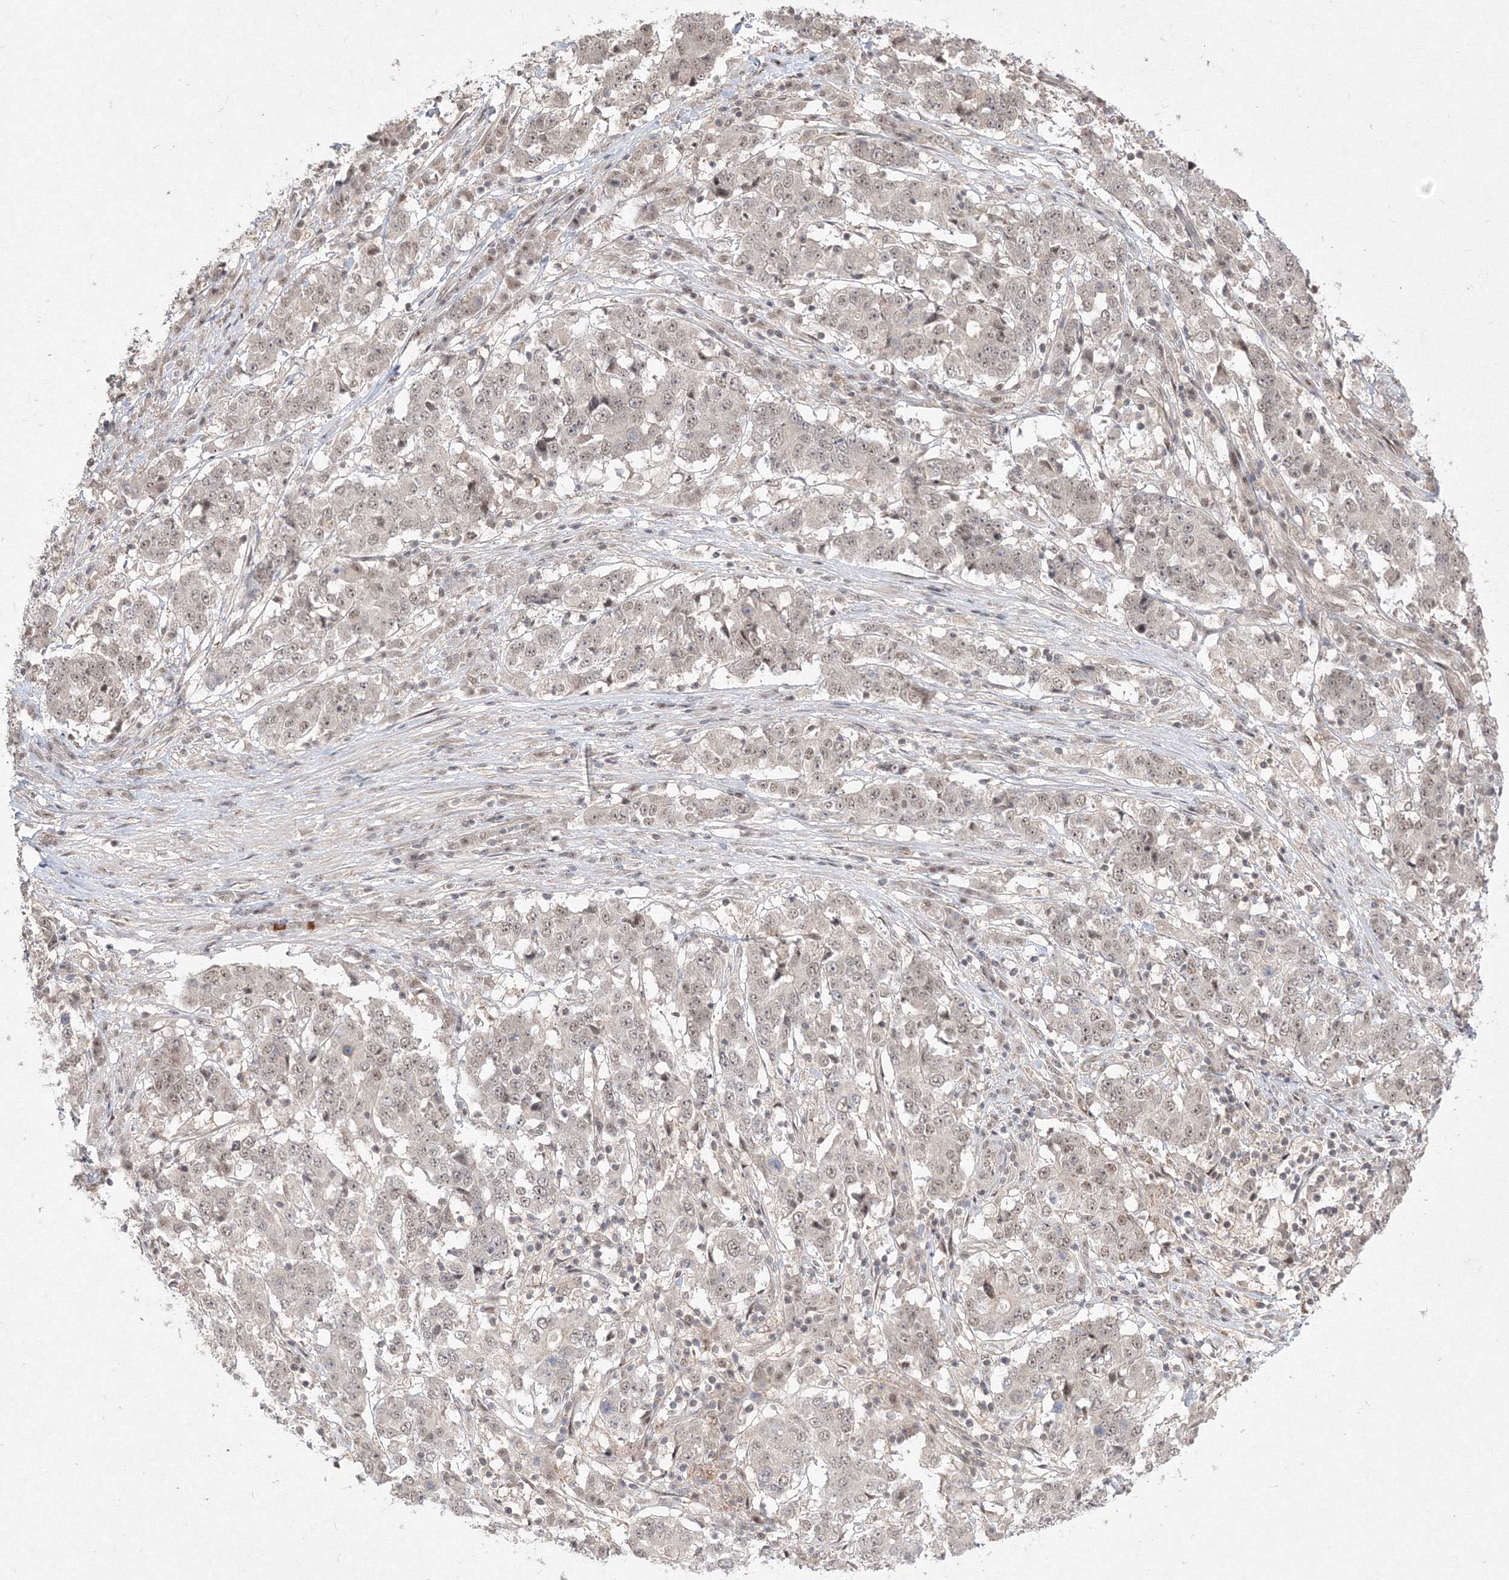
{"staining": {"intensity": "weak", "quantity": ">75%", "location": "nuclear"}, "tissue": "stomach cancer", "cell_type": "Tumor cells", "image_type": "cancer", "snomed": [{"axis": "morphology", "description": "Adenocarcinoma, NOS"}, {"axis": "topography", "description": "Stomach"}], "caption": "Human stomach cancer (adenocarcinoma) stained with a brown dye displays weak nuclear positive staining in about >75% of tumor cells.", "gene": "COPS4", "patient": {"sex": "male", "age": 59}}